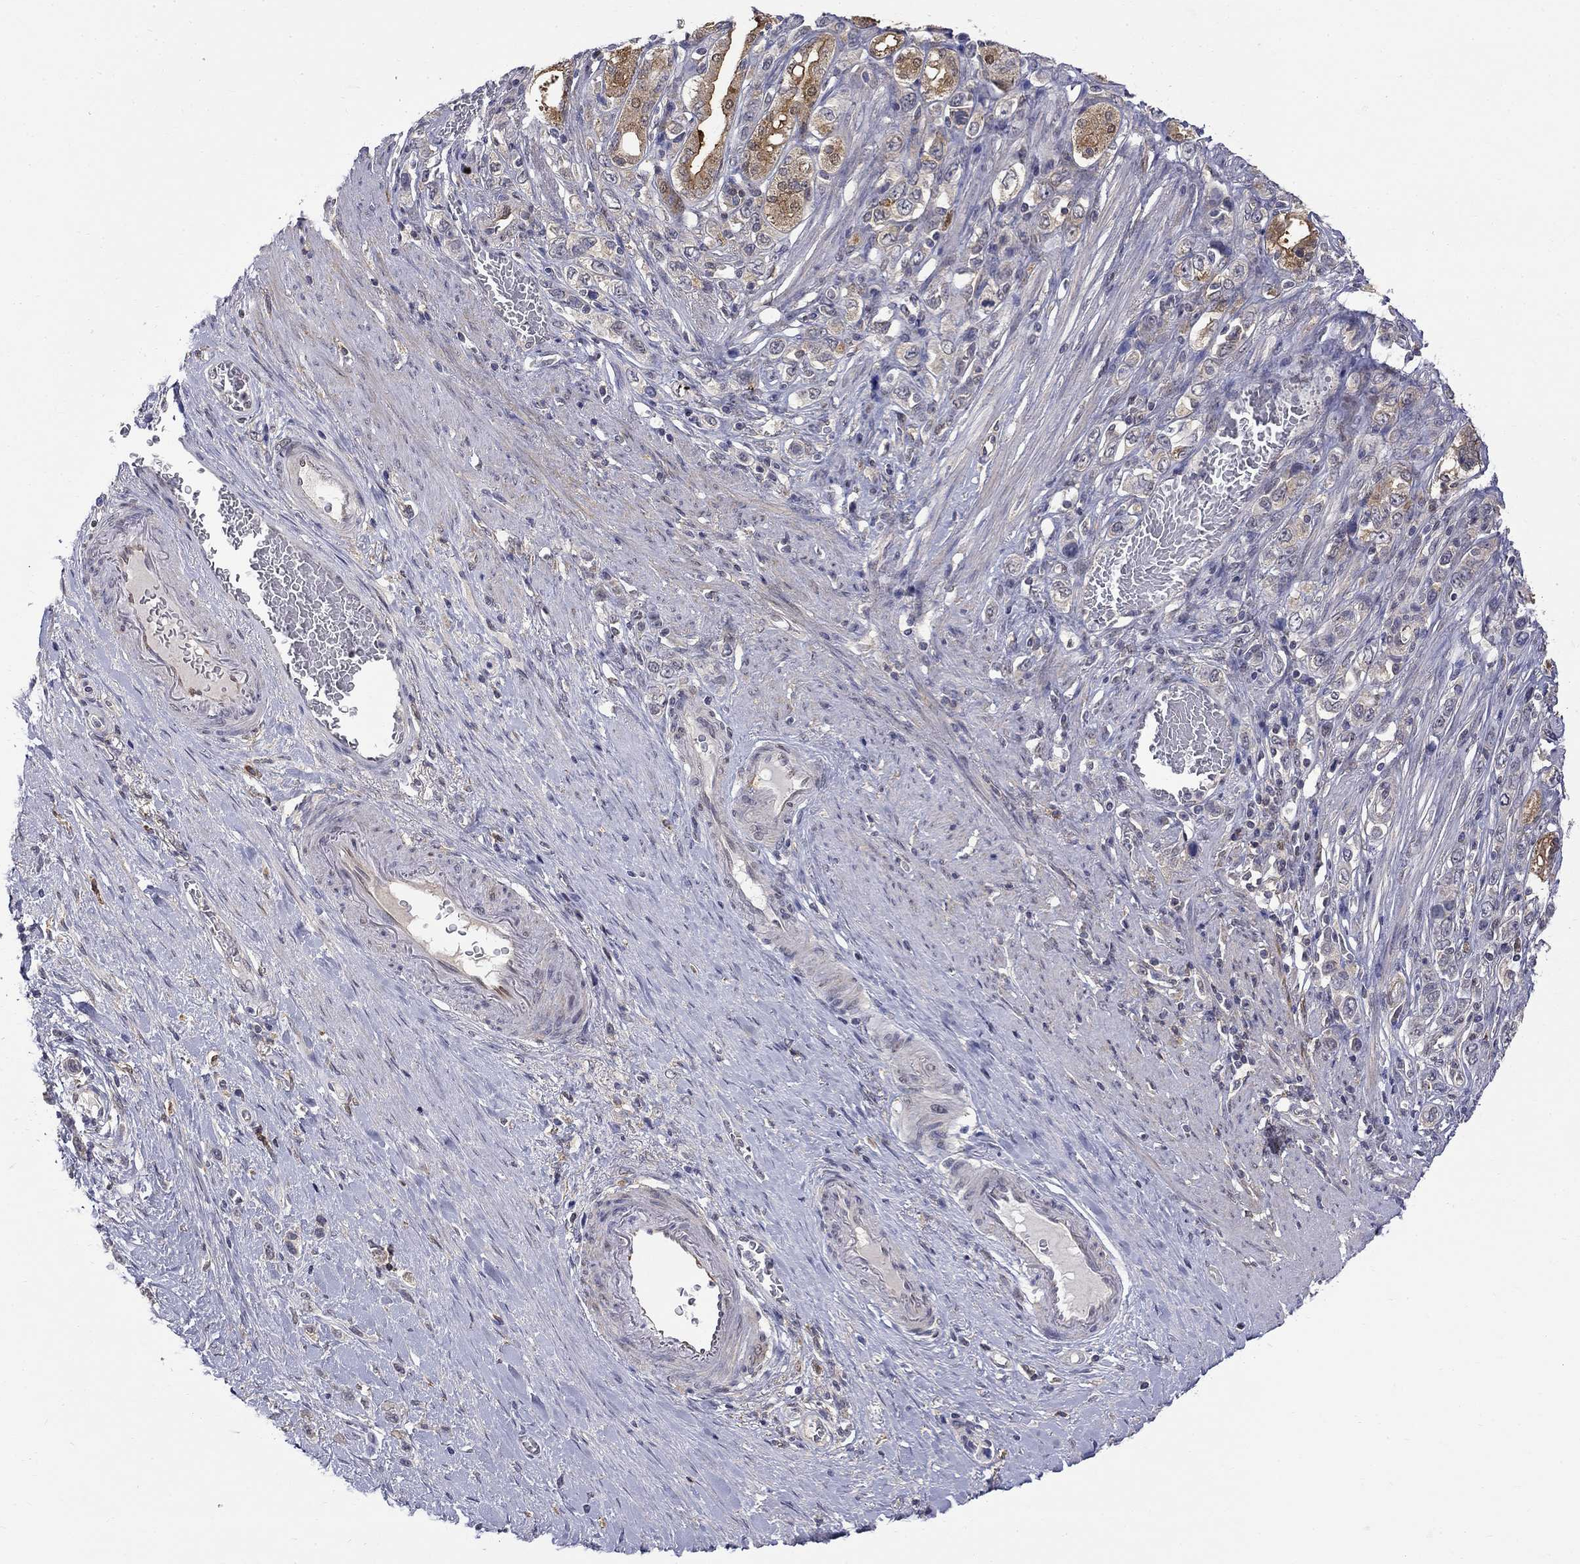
{"staining": {"intensity": "strong", "quantity": "<25%", "location": "cytoplasmic/membranous"}, "tissue": "stomach cancer", "cell_type": "Tumor cells", "image_type": "cancer", "snomed": [{"axis": "morphology", "description": "Normal tissue, NOS"}, {"axis": "morphology", "description": "Adenocarcinoma, NOS"}, {"axis": "morphology", "description": "Adenocarcinoma, High grade"}, {"axis": "topography", "description": "Stomach, upper"}, {"axis": "topography", "description": "Stomach"}], "caption": "Immunohistochemistry (DAB (3,3'-diaminobenzidine)) staining of human stomach adenocarcinoma displays strong cytoplasmic/membranous protein staining in about <25% of tumor cells.", "gene": "PCBP3", "patient": {"sex": "female", "age": 65}}